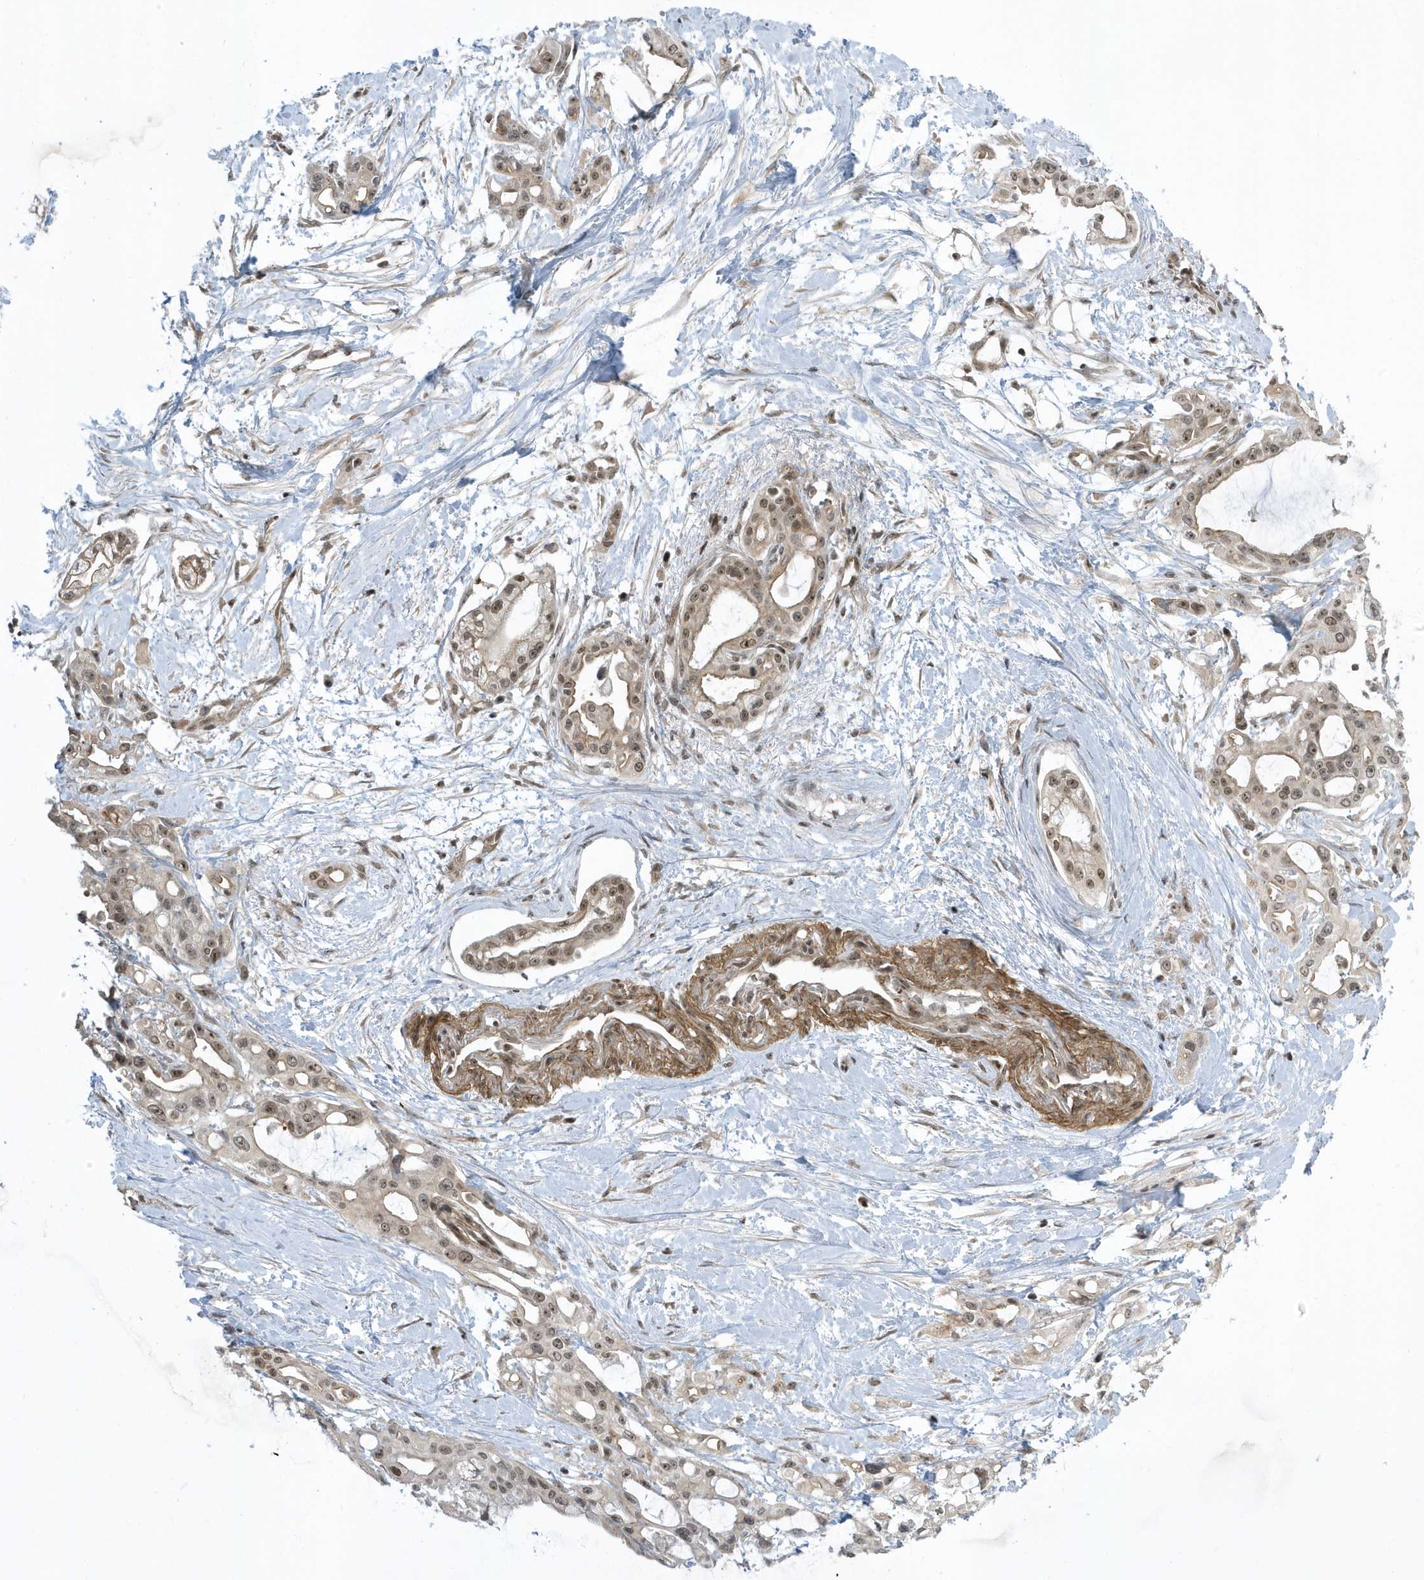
{"staining": {"intensity": "moderate", "quantity": "25%-75%", "location": "nuclear"}, "tissue": "pancreatic cancer", "cell_type": "Tumor cells", "image_type": "cancer", "snomed": [{"axis": "morphology", "description": "Adenocarcinoma, NOS"}, {"axis": "topography", "description": "Pancreas"}], "caption": "Tumor cells exhibit medium levels of moderate nuclear positivity in about 25%-75% of cells in human pancreatic cancer (adenocarcinoma).", "gene": "ZNF740", "patient": {"sex": "male", "age": 68}}